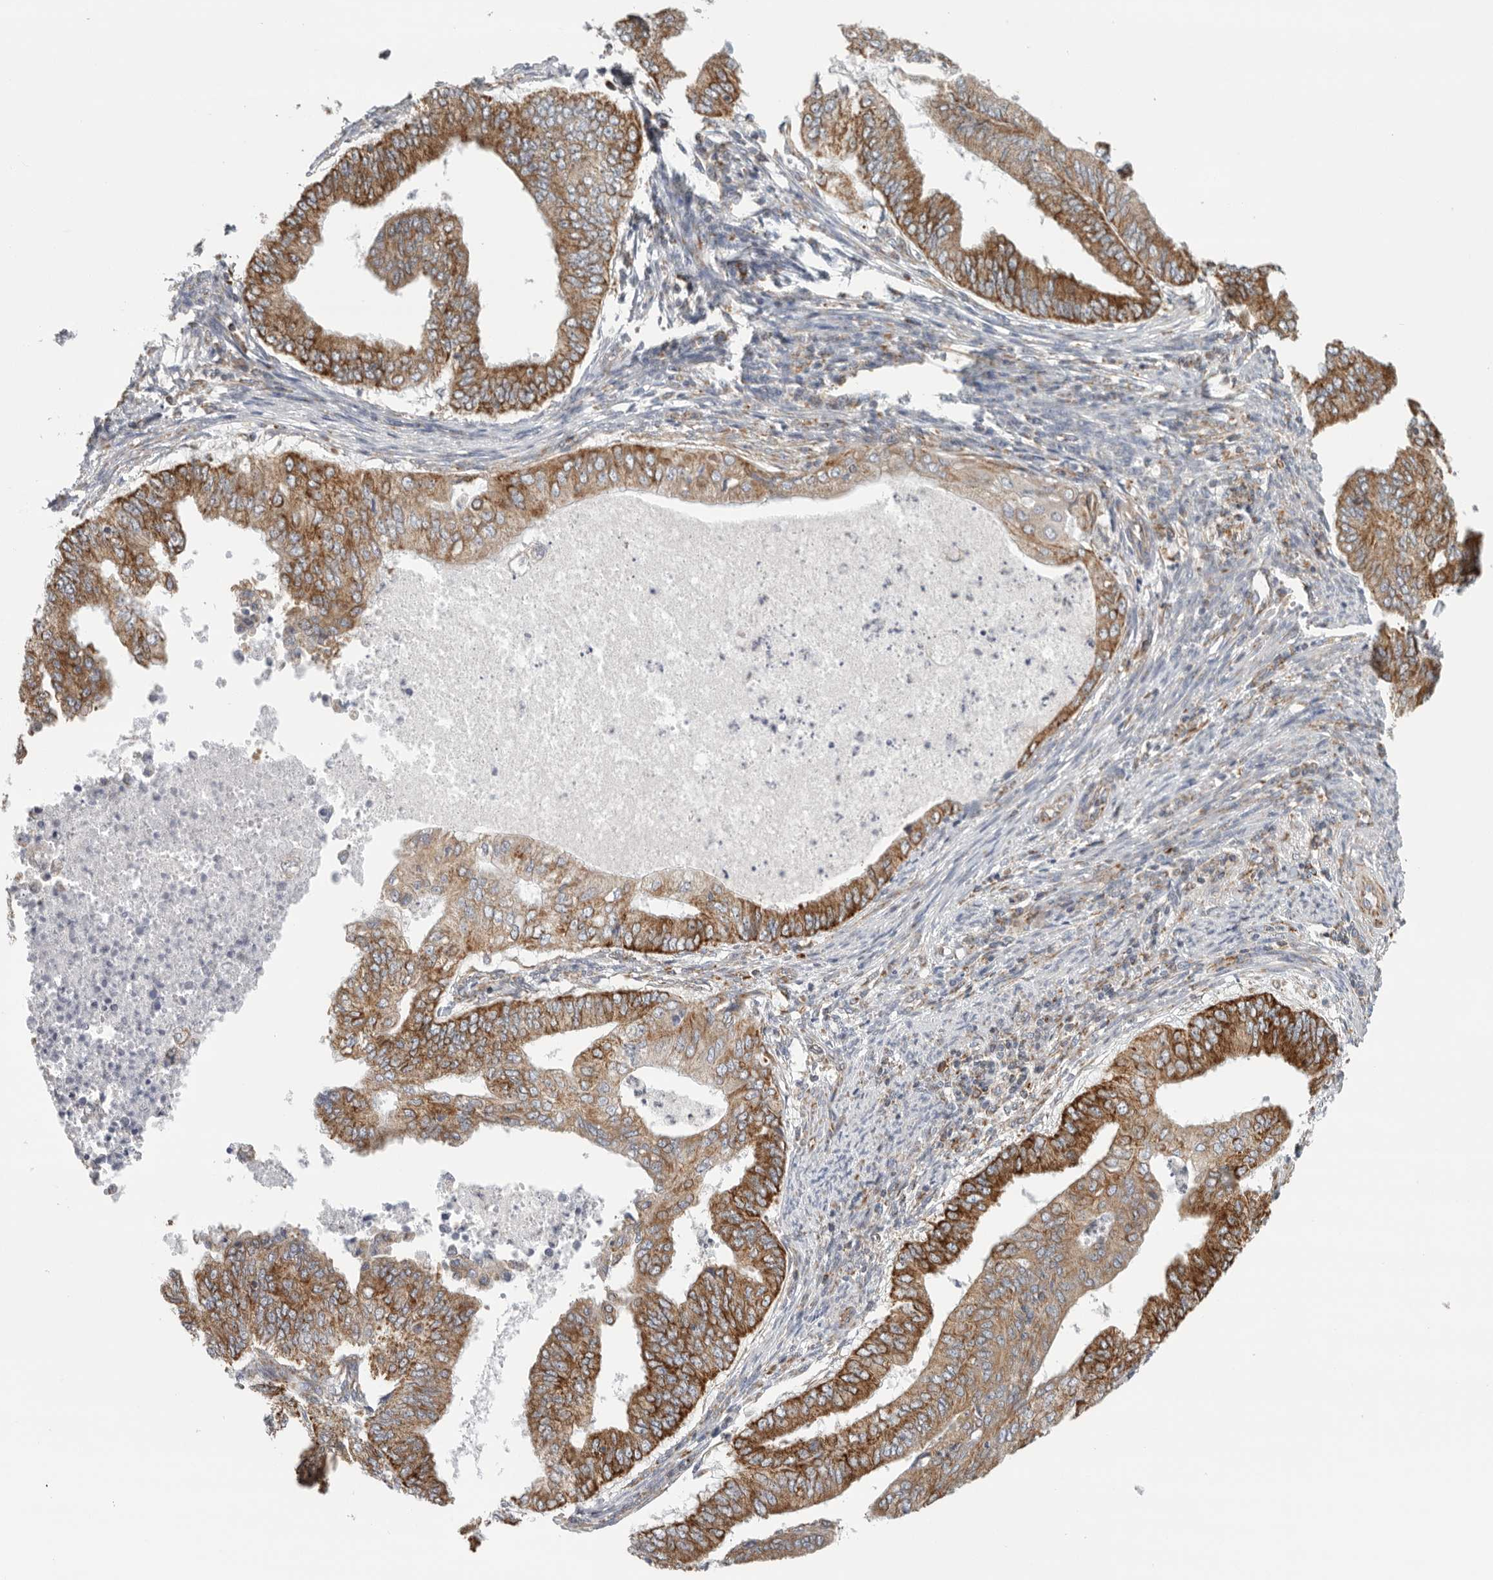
{"staining": {"intensity": "strong", "quantity": ">75%", "location": "cytoplasmic/membranous"}, "tissue": "endometrial cancer", "cell_type": "Tumor cells", "image_type": "cancer", "snomed": [{"axis": "morphology", "description": "Polyp, NOS"}, {"axis": "morphology", "description": "Adenocarcinoma, NOS"}, {"axis": "morphology", "description": "Adenoma, NOS"}, {"axis": "topography", "description": "Endometrium"}], "caption": "There is high levels of strong cytoplasmic/membranous positivity in tumor cells of endometrial adenoma, as demonstrated by immunohistochemical staining (brown color).", "gene": "FKBP8", "patient": {"sex": "female", "age": 79}}